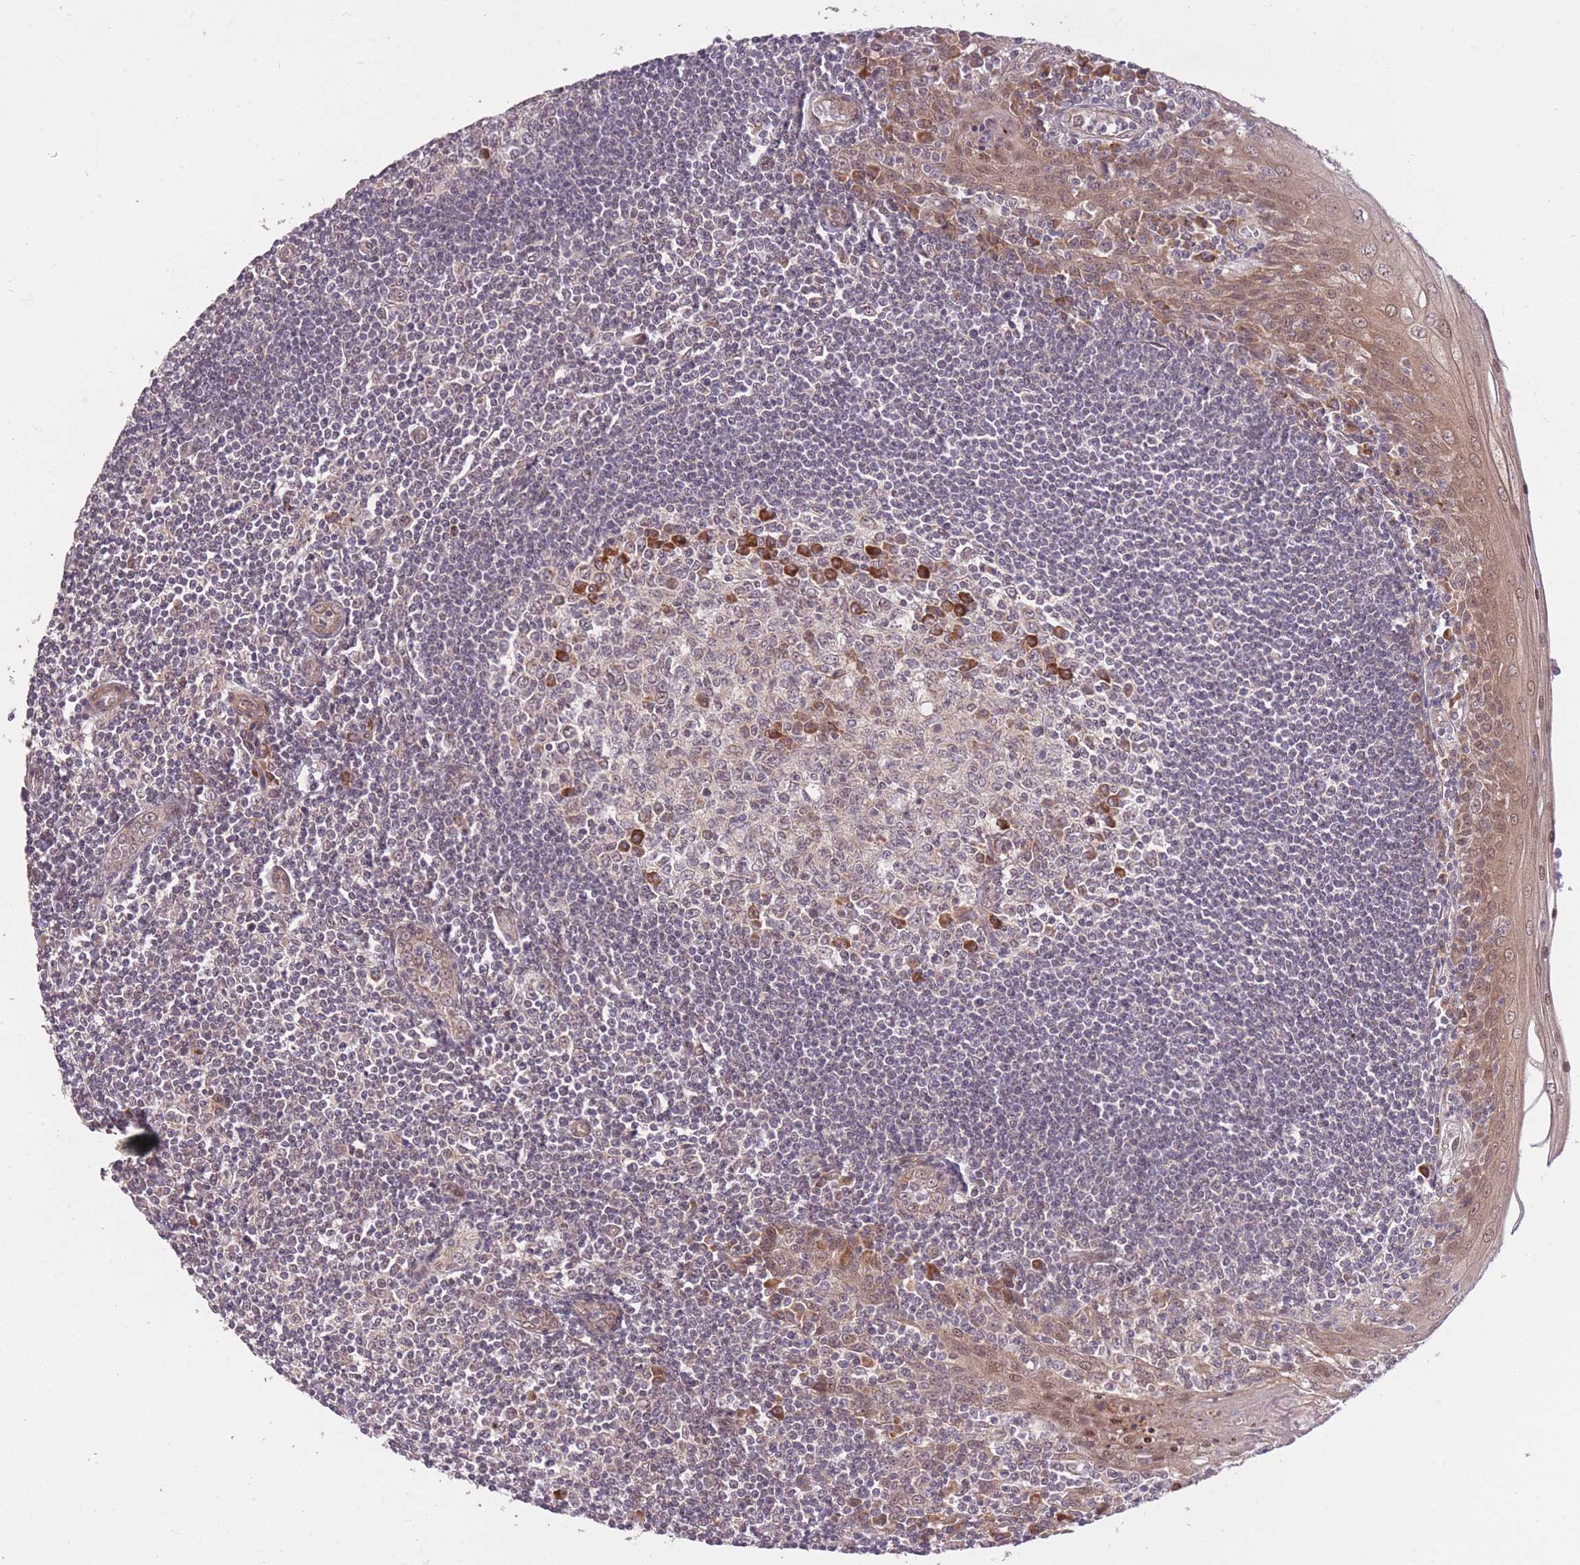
{"staining": {"intensity": "strong", "quantity": "<25%", "location": "nuclear"}, "tissue": "tonsil", "cell_type": "Germinal center cells", "image_type": "normal", "snomed": [{"axis": "morphology", "description": "Normal tissue, NOS"}, {"axis": "topography", "description": "Tonsil"}], "caption": "Immunohistochemical staining of normal tonsil displays <25% levels of strong nuclear protein positivity in approximately <25% of germinal center cells. The staining is performed using DAB (3,3'-diaminobenzidine) brown chromogen to label protein expression. The nuclei are counter-stained blue using hematoxylin.", "gene": "ELOA2", "patient": {"sex": "male", "age": 27}}